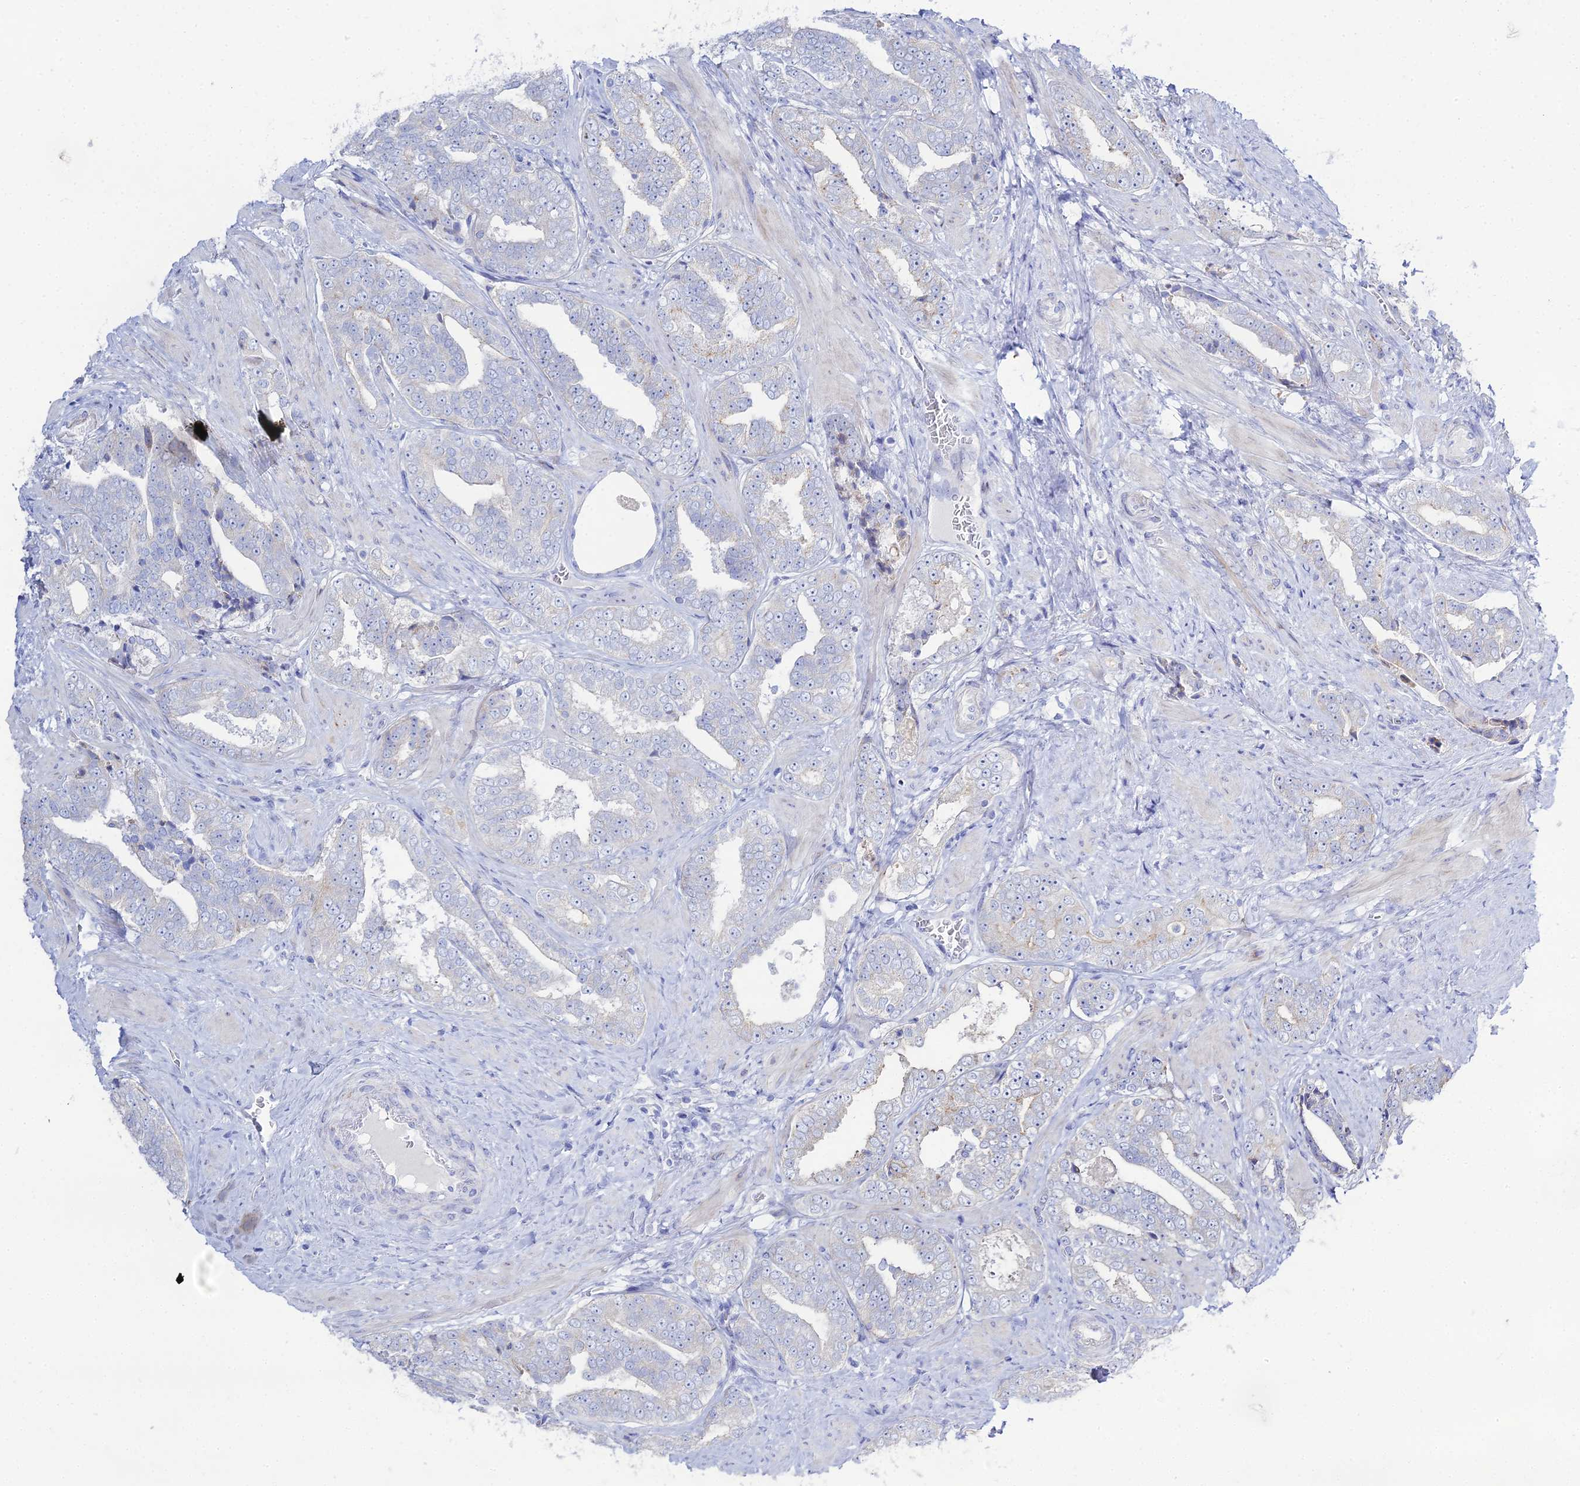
{"staining": {"intensity": "negative", "quantity": "none", "location": "none"}, "tissue": "prostate cancer", "cell_type": "Tumor cells", "image_type": "cancer", "snomed": [{"axis": "morphology", "description": "Adenocarcinoma, High grade"}, {"axis": "topography", "description": "Prostate"}], "caption": "IHC of human prostate cancer (high-grade adenocarcinoma) displays no positivity in tumor cells. The staining is performed using DAB brown chromogen with nuclei counter-stained in using hematoxylin.", "gene": "DHX34", "patient": {"sex": "male", "age": 67}}